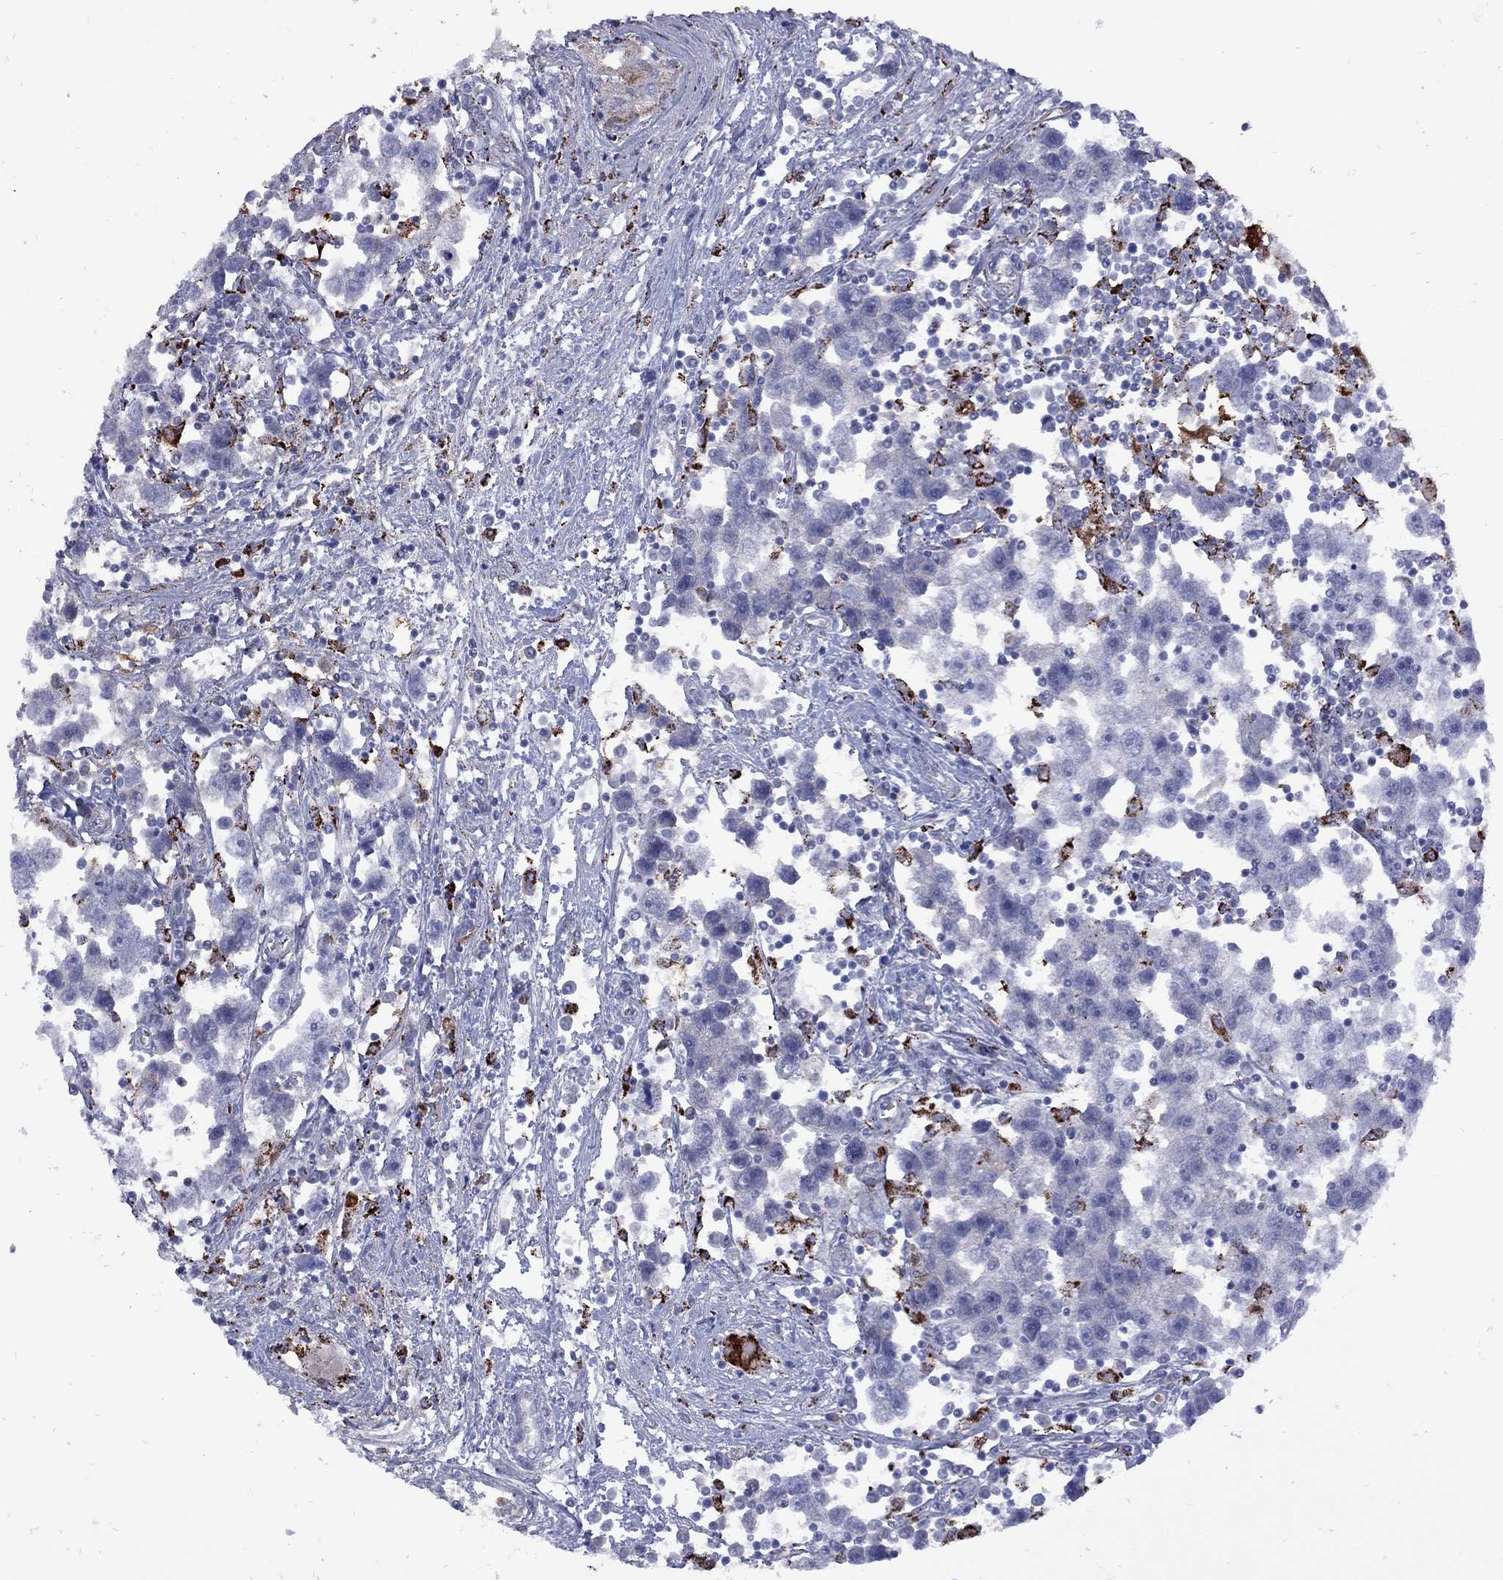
{"staining": {"intensity": "negative", "quantity": "none", "location": "none"}, "tissue": "testis cancer", "cell_type": "Tumor cells", "image_type": "cancer", "snomed": [{"axis": "morphology", "description": "Seminoma, NOS"}, {"axis": "topography", "description": "Testis"}], "caption": "High power microscopy micrograph of an IHC photomicrograph of testis cancer, revealing no significant positivity in tumor cells. (Stains: DAB immunohistochemistry (IHC) with hematoxylin counter stain, Microscopy: brightfield microscopy at high magnification).", "gene": "SESTD1", "patient": {"sex": "male", "age": 30}}